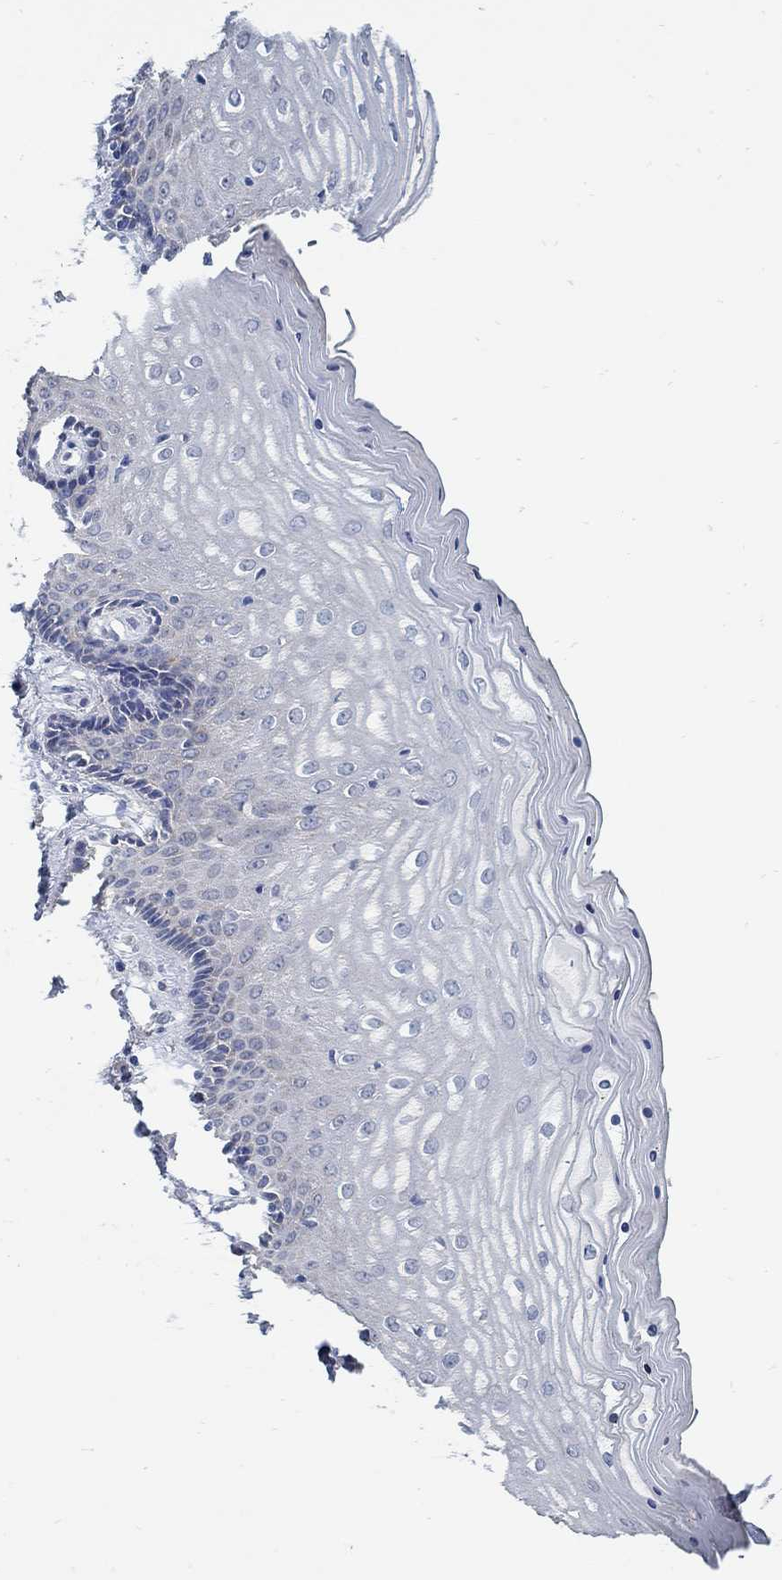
{"staining": {"intensity": "negative", "quantity": "none", "location": "none"}, "tissue": "vagina", "cell_type": "Squamous epithelial cells", "image_type": "normal", "snomed": [{"axis": "morphology", "description": "Normal tissue, NOS"}, {"axis": "topography", "description": "Vagina"}], "caption": "Immunohistochemistry (IHC) photomicrograph of normal vagina: human vagina stained with DAB displays no significant protein positivity in squamous epithelial cells. (Brightfield microscopy of DAB immunohistochemistry (IHC) at high magnification).", "gene": "C15orf39", "patient": {"sex": "female", "age": 45}}